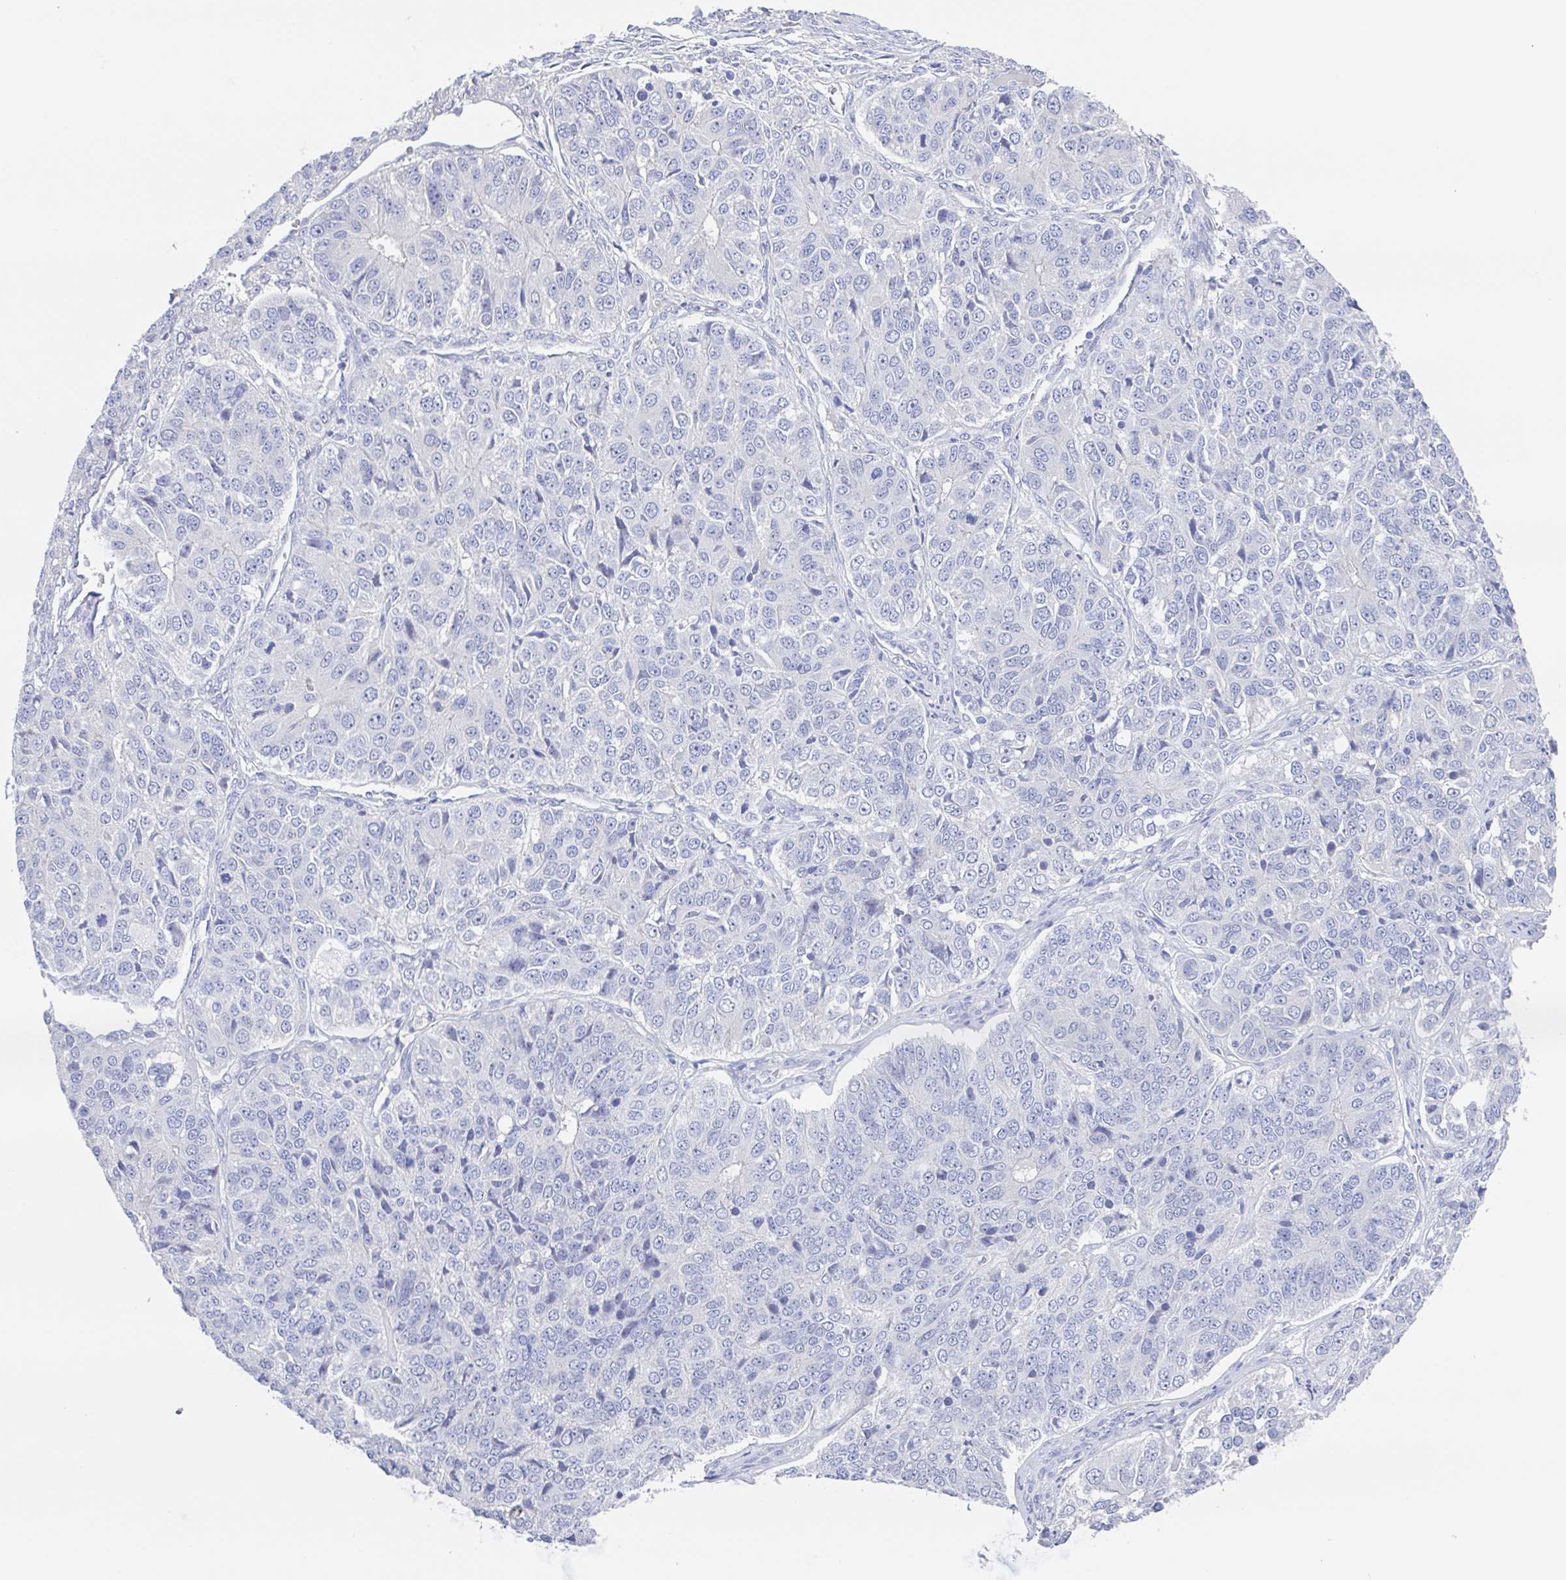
{"staining": {"intensity": "negative", "quantity": "none", "location": "none"}, "tissue": "ovarian cancer", "cell_type": "Tumor cells", "image_type": "cancer", "snomed": [{"axis": "morphology", "description": "Carcinoma, endometroid"}, {"axis": "topography", "description": "Ovary"}], "caption": "This micrograph is of ovarian endometroid carcinoma stained with immunohistochemistry (IHC) to label a protein in brown with the nuclei are counter-stained blue. There is no positivity in tumor cells.", "gene": "NOXRED1", "patient": {"sex": "female", "age": 51}}